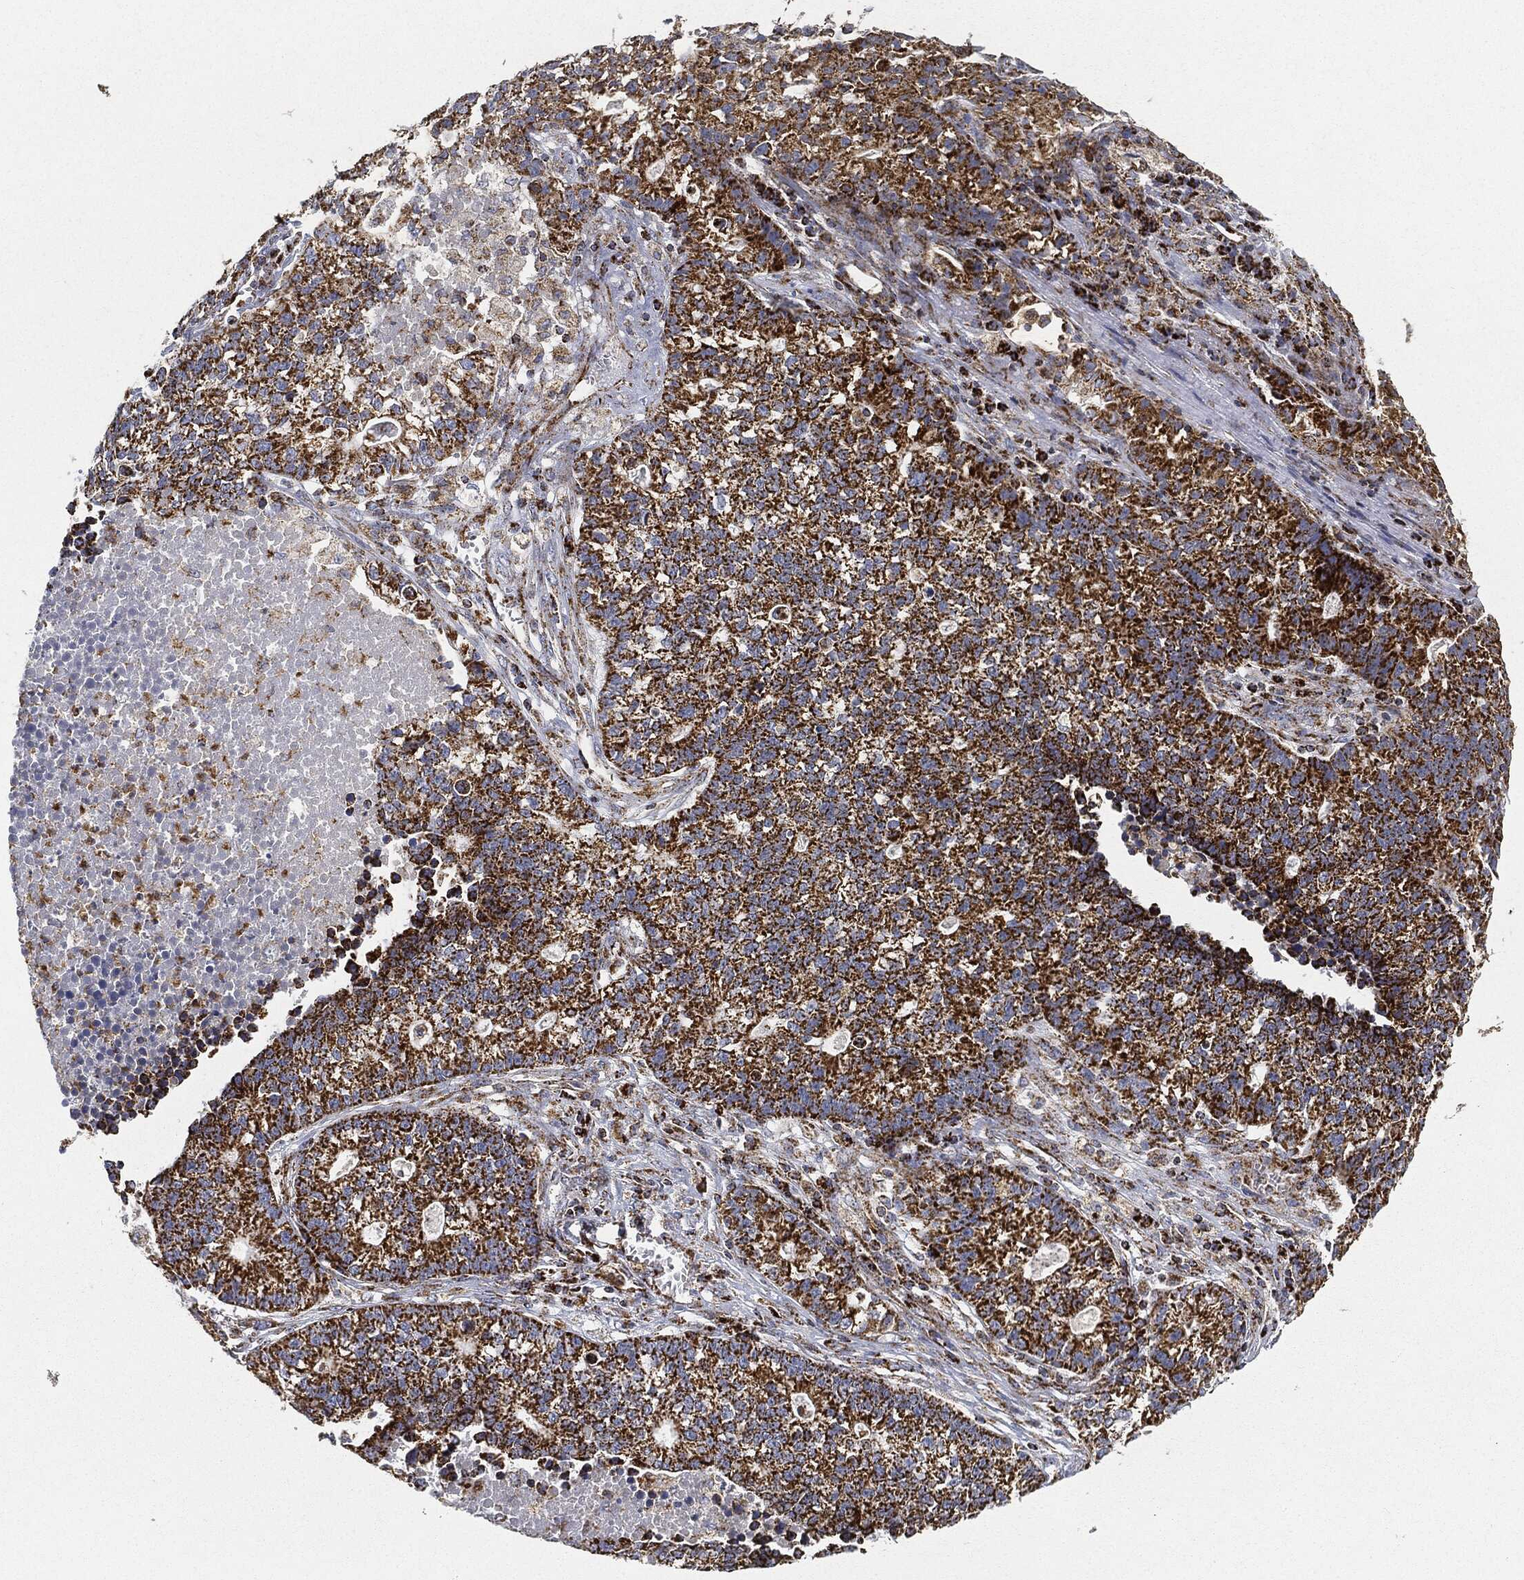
{"staining": {"intensity": "strong", "quantity": ">75%", "location": "cytoplasmic/membranous"}, "tissue": "lung cancer", "cell_type": "Tumor cells", "image_type": "cancer", "snomed": [{"axis": "morphology", "description": "Adenocarcinoma, NOS"}, {"axis": "topography", "description": "Lung"}], "caption": "Immunohistochemistry (DAB) staining of lung cancer (adenocarcinoma) displays strong cytoplasmic/membranous protein staining in about >75% of tumor cells.", "gene": "CAPN15", "patient": {"sex": "male", "age": 57}}